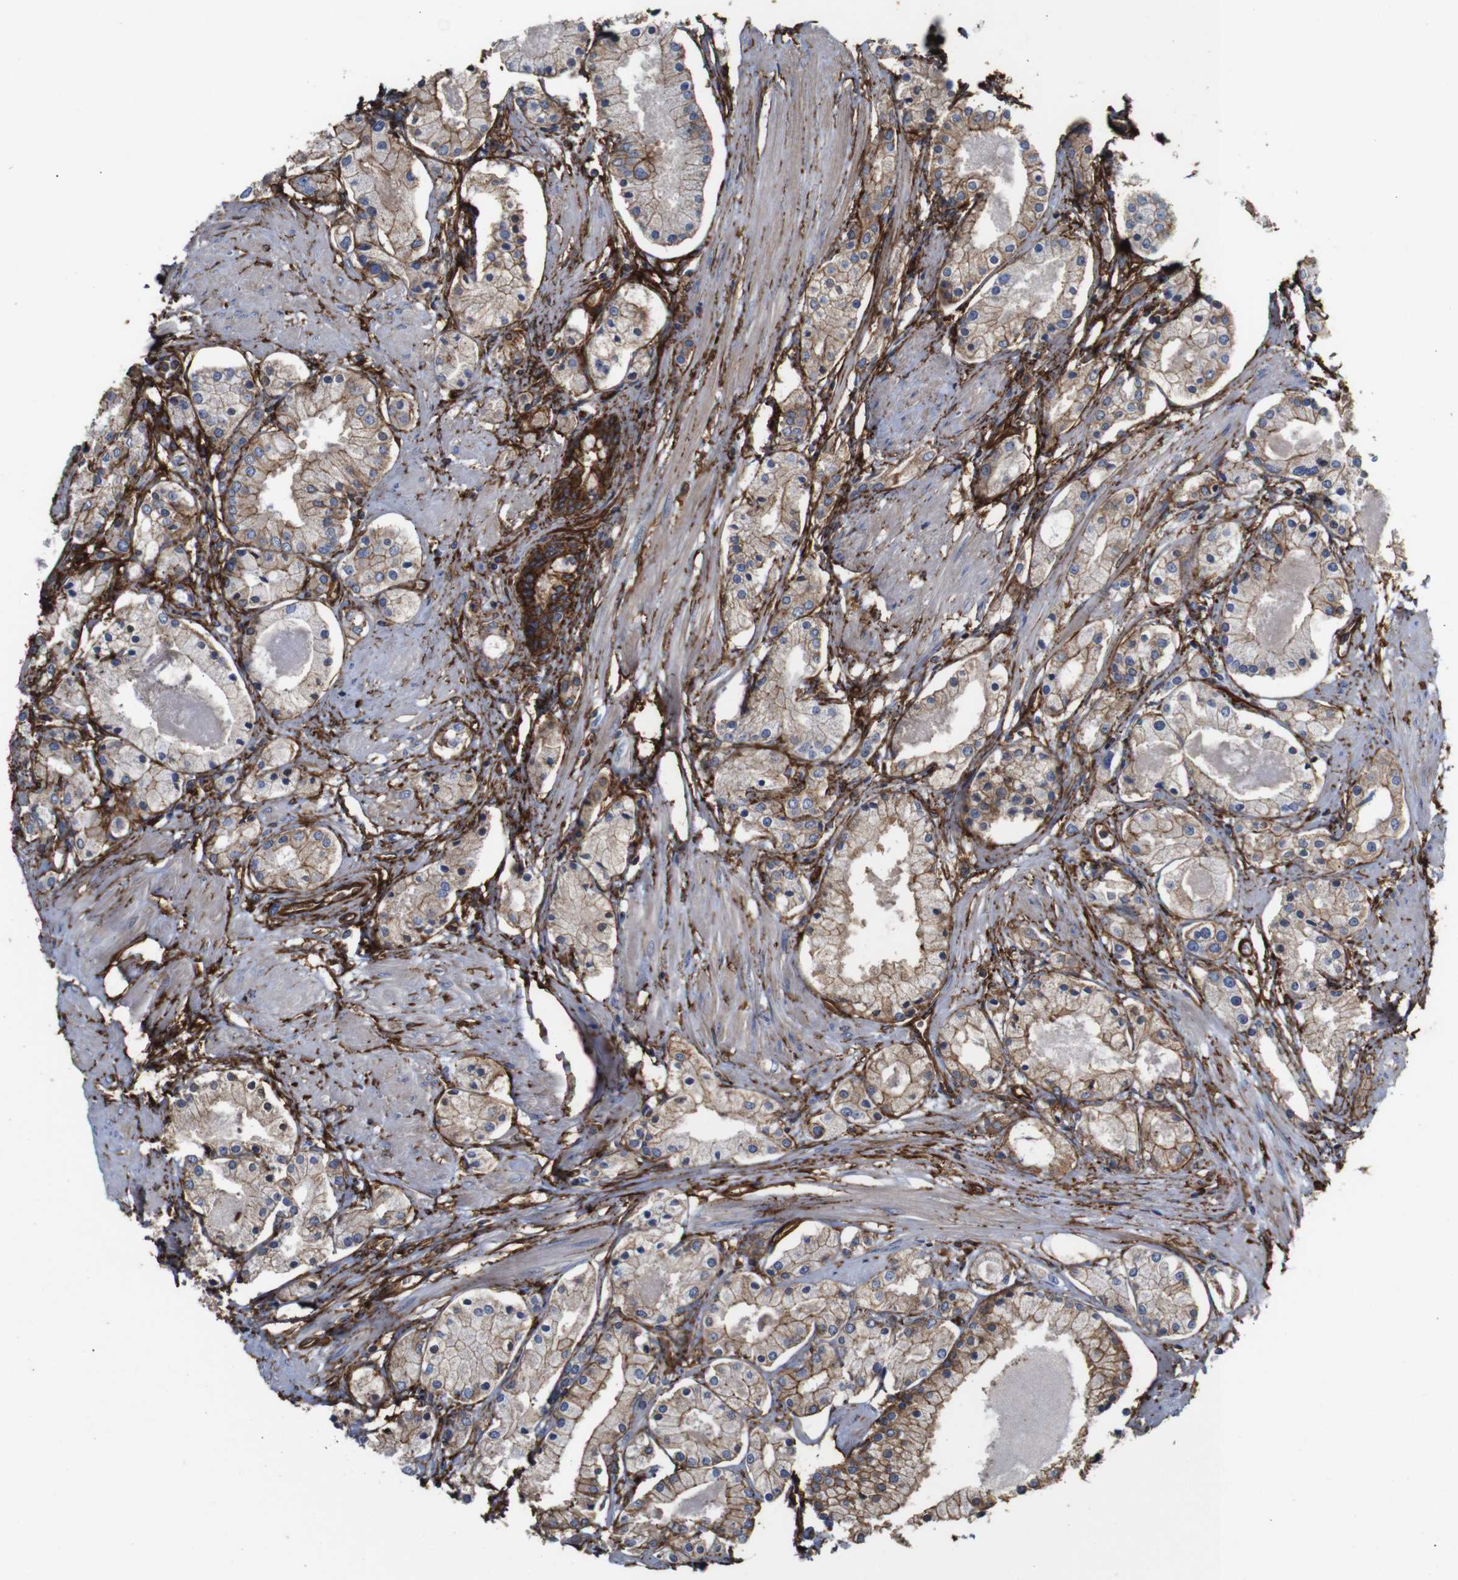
{"staining": {"intensity": "moderate", "quantity": ">75%", "location": "cytoplasmic/membranous"}, "tissue": "prostate cancer", "cell_type": "Tumor cells", "image_type": "cancer", "snomed": [{"axis": "morphology", "description": "Adenocarcinoma, High grade"}, {"axis": "topography", "description": "Prostate"}], "caption": "Approximately >75% of tumor cells in prostate cancer display moderate cytoplasmic/membranous protein staining as visualized by brown immunohistochemical staining.", "gene": "SPTBN1", "patient": {"sex": "male", "age": 66}}